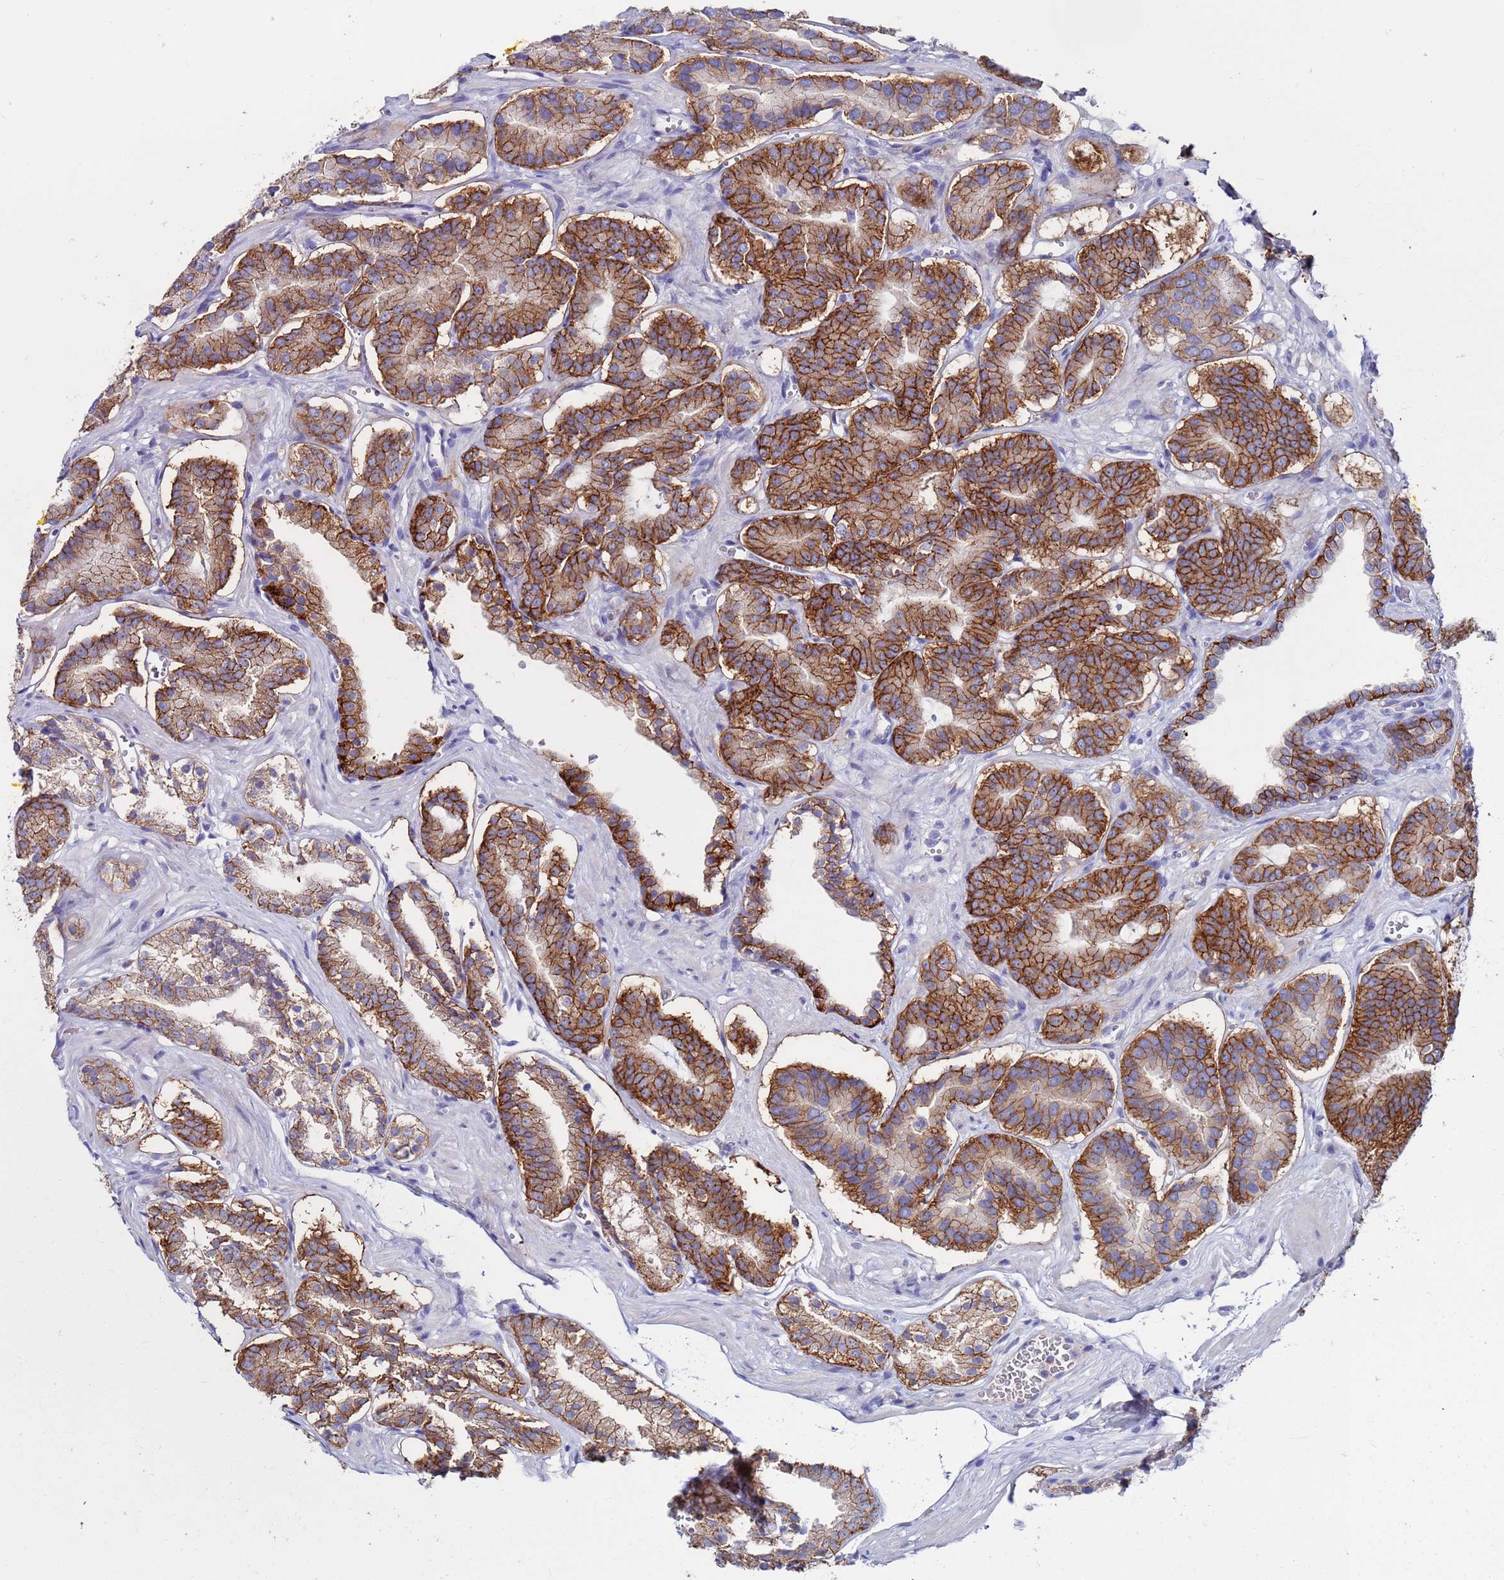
{"staining": {"intensity": "strong", "quantity": ">75%", "location": "cytoplasmic/membranous"}, "tissue": "prostate cancer", "cell_type": "Tumor cells", "image_type": "cancer", "snomed": [{"axis": "morphology", "description": "Adenocarcinoma, High grade"}, {"axis": "topography", "description": "Prostate"}], "caption": "Protein staining by IHC exhibits strong cytoplasmic/membranous staining in approximately >75% of tumor cells in prostate cancer.", "gene": "KRTCAP3", "patient": {"sex": "male", "age": 72}}